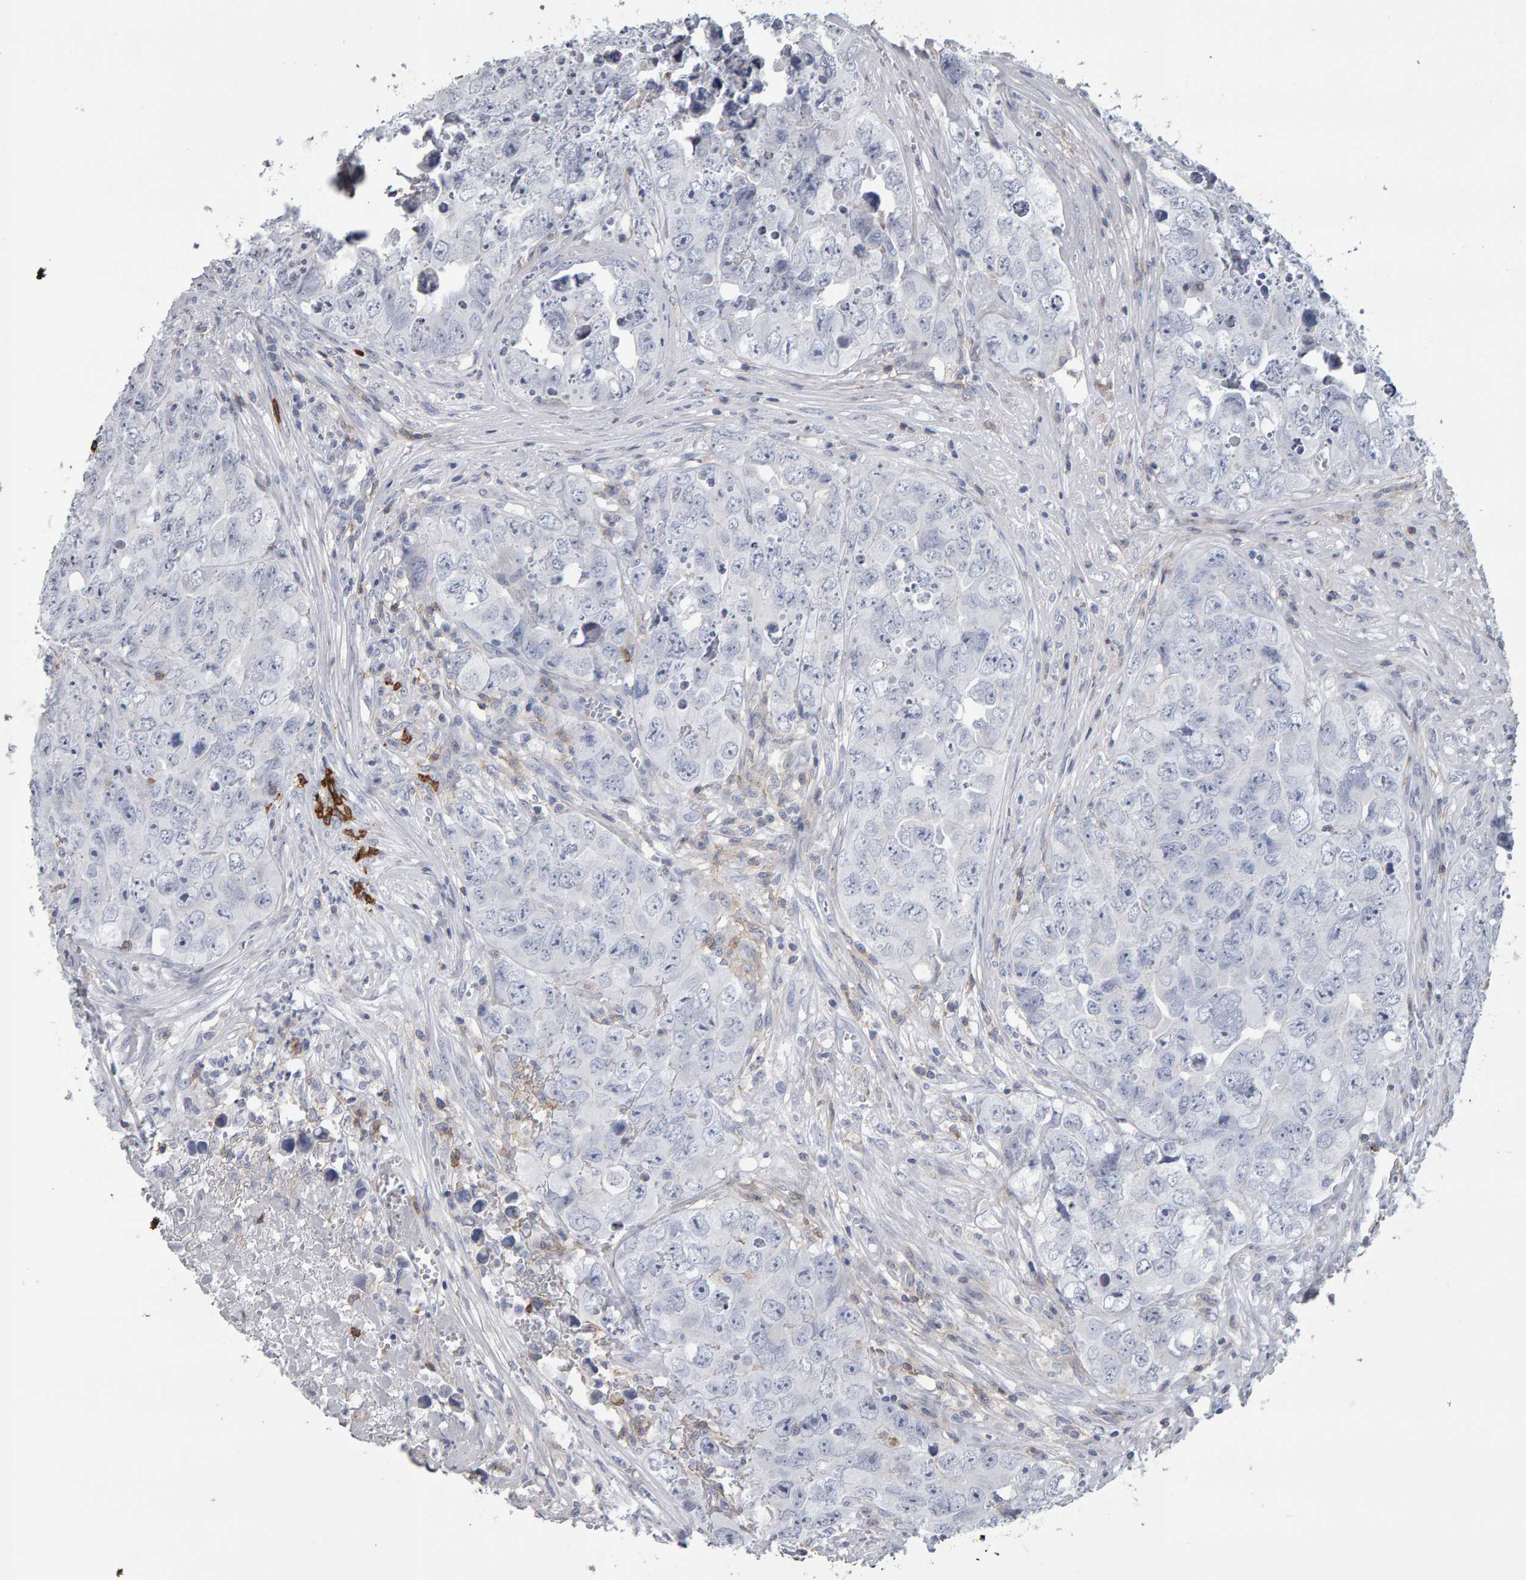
{"staining": {"intensity": "negative", "quantity": "none", "location": "none"}, "tissue": "testis cancer", "cell_type": "Tumor cells", "image_type": "cancer", "snomed": [{"axis": "morphology", "description": "Seminoma, NOS"}, {"axis": "morphology", "description": "Carcinoma, Embryonal, NOS"}, {"axis": "topography", "description": "Testis"}], "caption": "Tumor cells show no significant staining in seminoma (testis).", "gene": "CD38", "patient": {"sex": "male", "age": 43}}